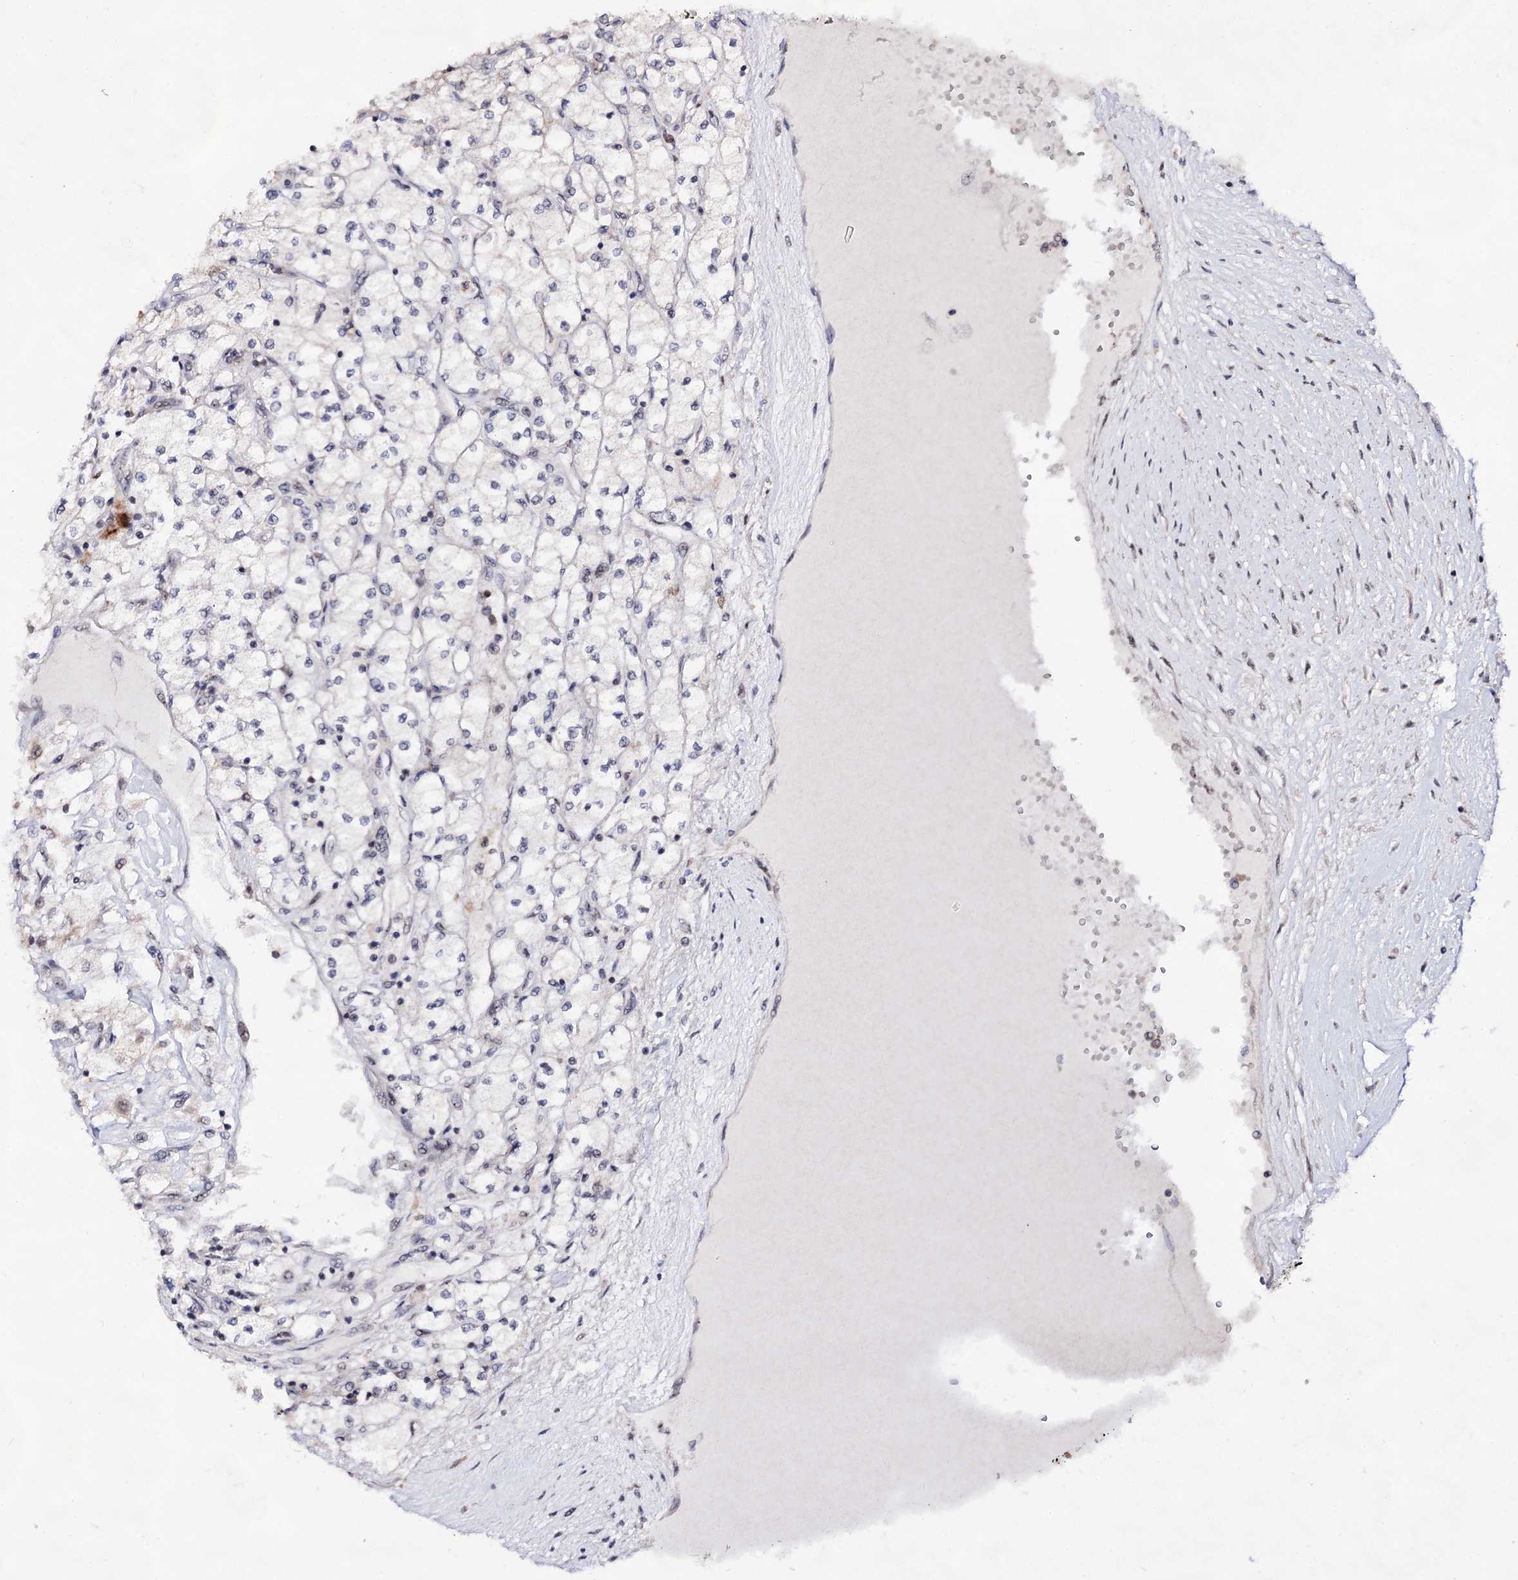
{"staining": {"intensity": "weak", "quantity": "<25%", "location": "nuclear"}, "tissue": "renal cancer", "cell_type": "Tumor cells", "image_type": "cancer", "snomed": [{"axis": "morphology", "description": "Adenocarcinoma, NOS"}, {"axis": "topography", "description": "Kidney"}], "caption": "An image of adenocarcinoma (renal) stained for a protein shows no brown staining in tumor cells.", "gene": "EXOSC10", "patient": {"sex": "male", "age": 80}}